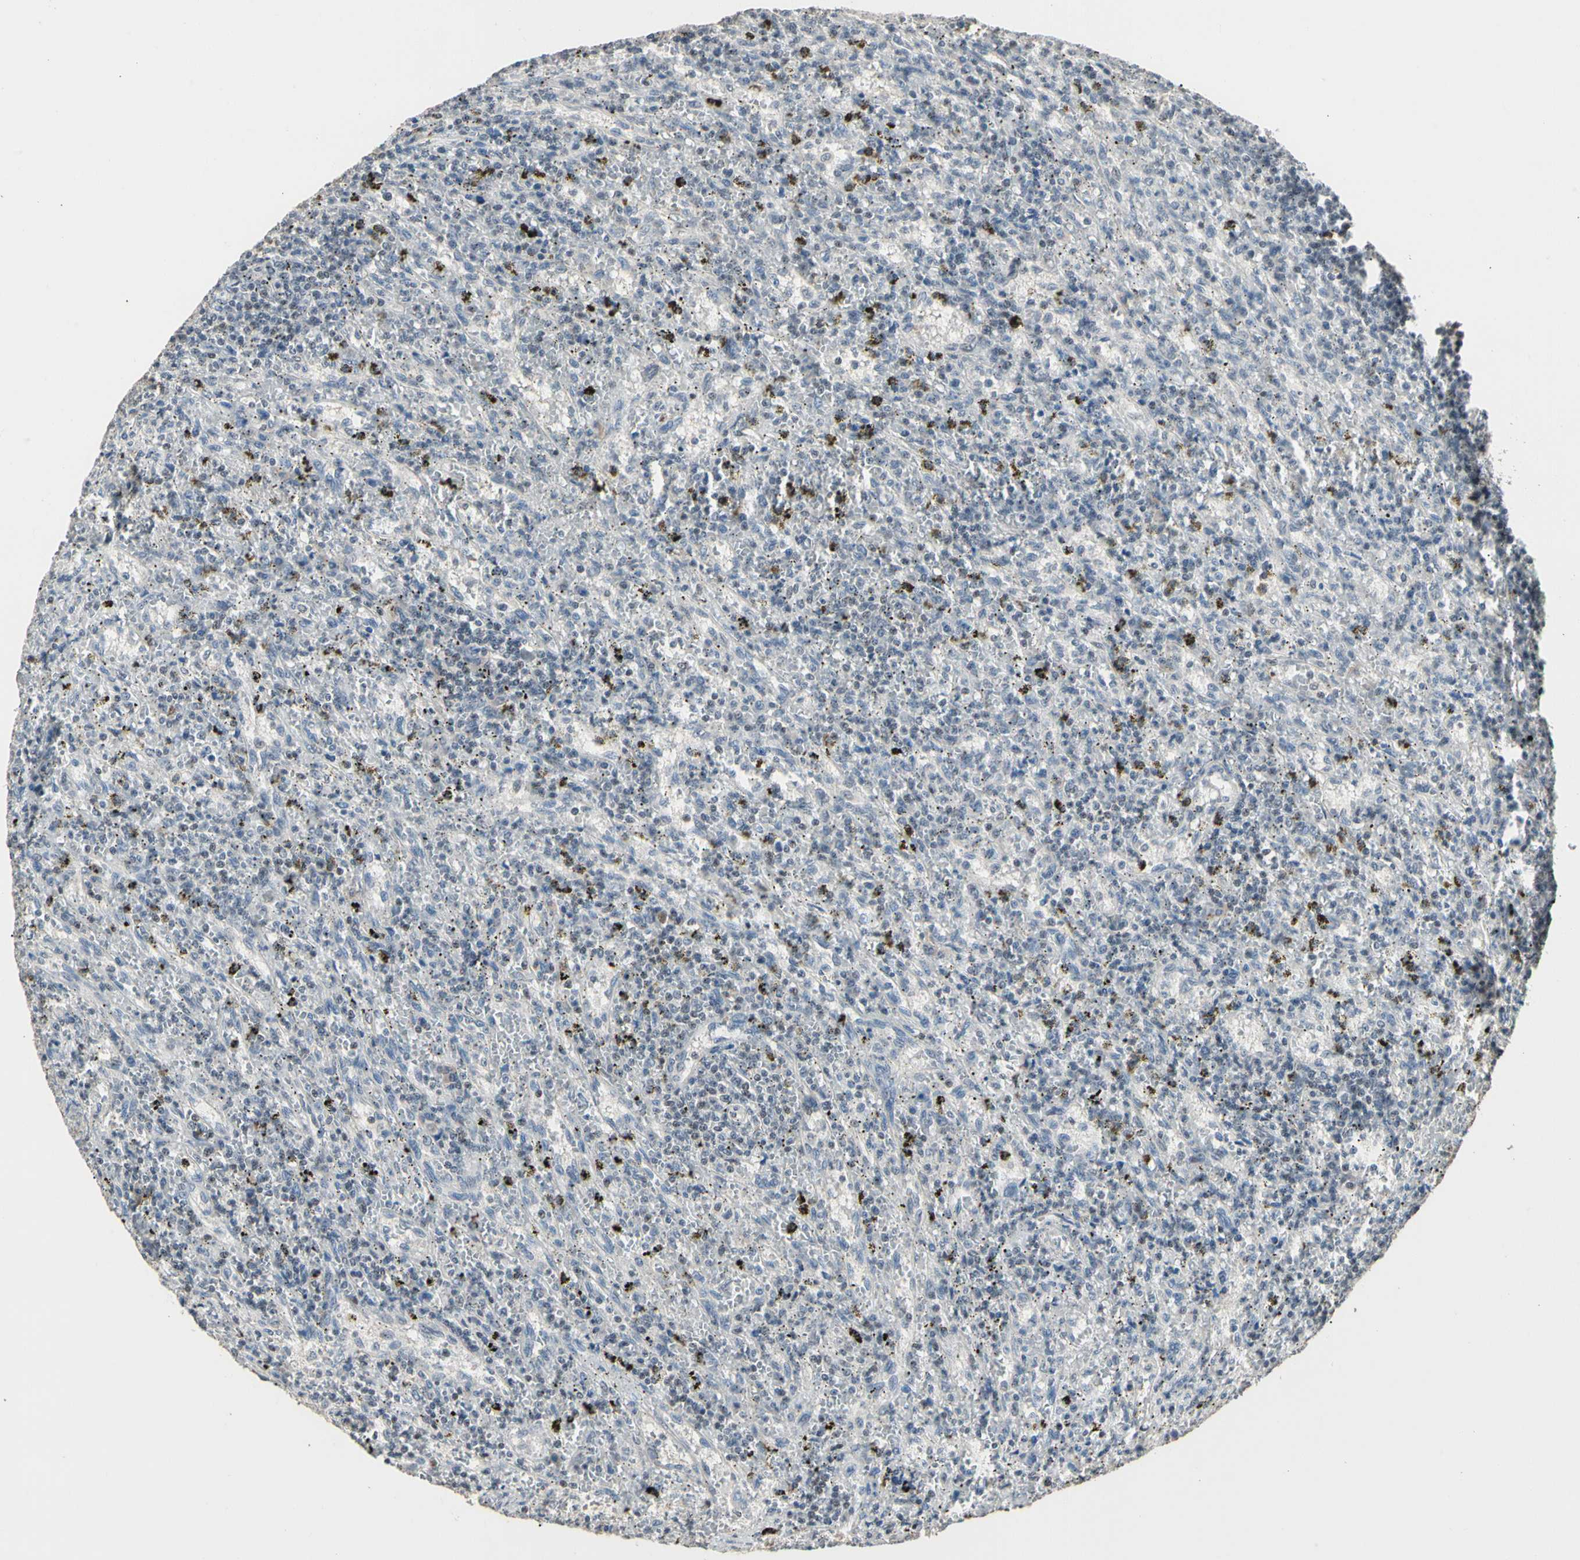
{"staining": {"intensity": "negative", "quantity": "none", "location": "none"}, "tissue": "lymphoma", "cell_type": "Tumor cells", "image_type": "cancer", "snomed": [{"axis": "morphology", "description": "Malignant lymphoma, non-Hodgkin's type, Low grade"}, {"axis": "topography", "description": "Spleen"}], "caption": "A high-resolution image shows IHC staining of low-grade malignant lymphoma, non-Hodgkin's type, which displays no significant staining in tumor cells.", "gene": "GREM1", "patient": {"sex": "male", "age": 76}}